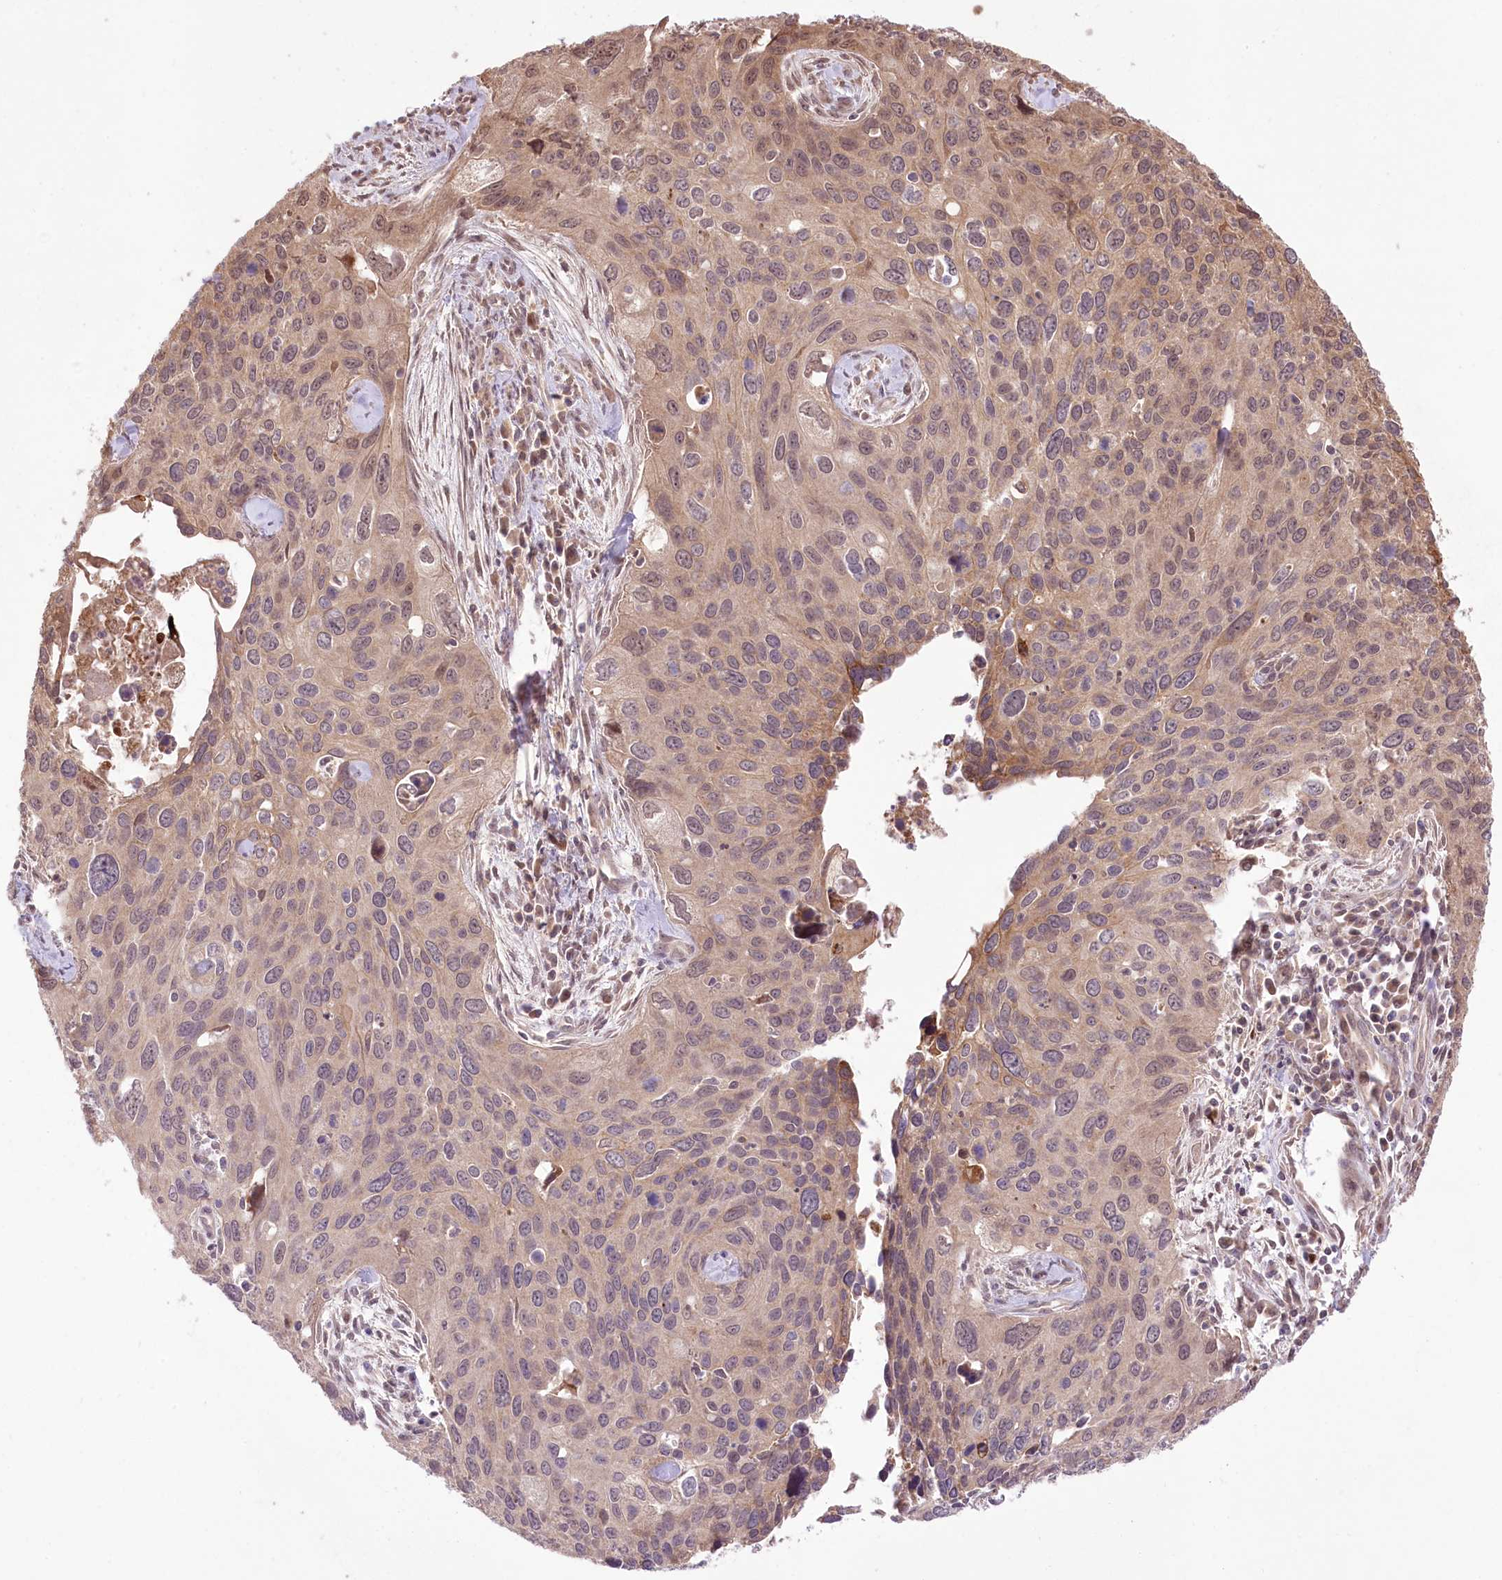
{"staining": {"intensity": "weak", "quantity": ">75%", "location": "cytoplasmic/membranous,nuclear"}, "tissue": "cervical cancer", "cell_type": "Tumor cells", "image_type": "cancer", "snomed": [{"axis": "morphology", "description": "Squamous cell carcinoma, NOS"}, {"axis": "topography", "description": "Cervix"}], "caption": "Protein analysis of cervical squamous cell carcinoma tissue shows weak cytoplasmic/membranous and nuclear positivity in about >75% of tumor cells.", "gene": "HELT", "patient": {"sex": "female", "age": 55}}